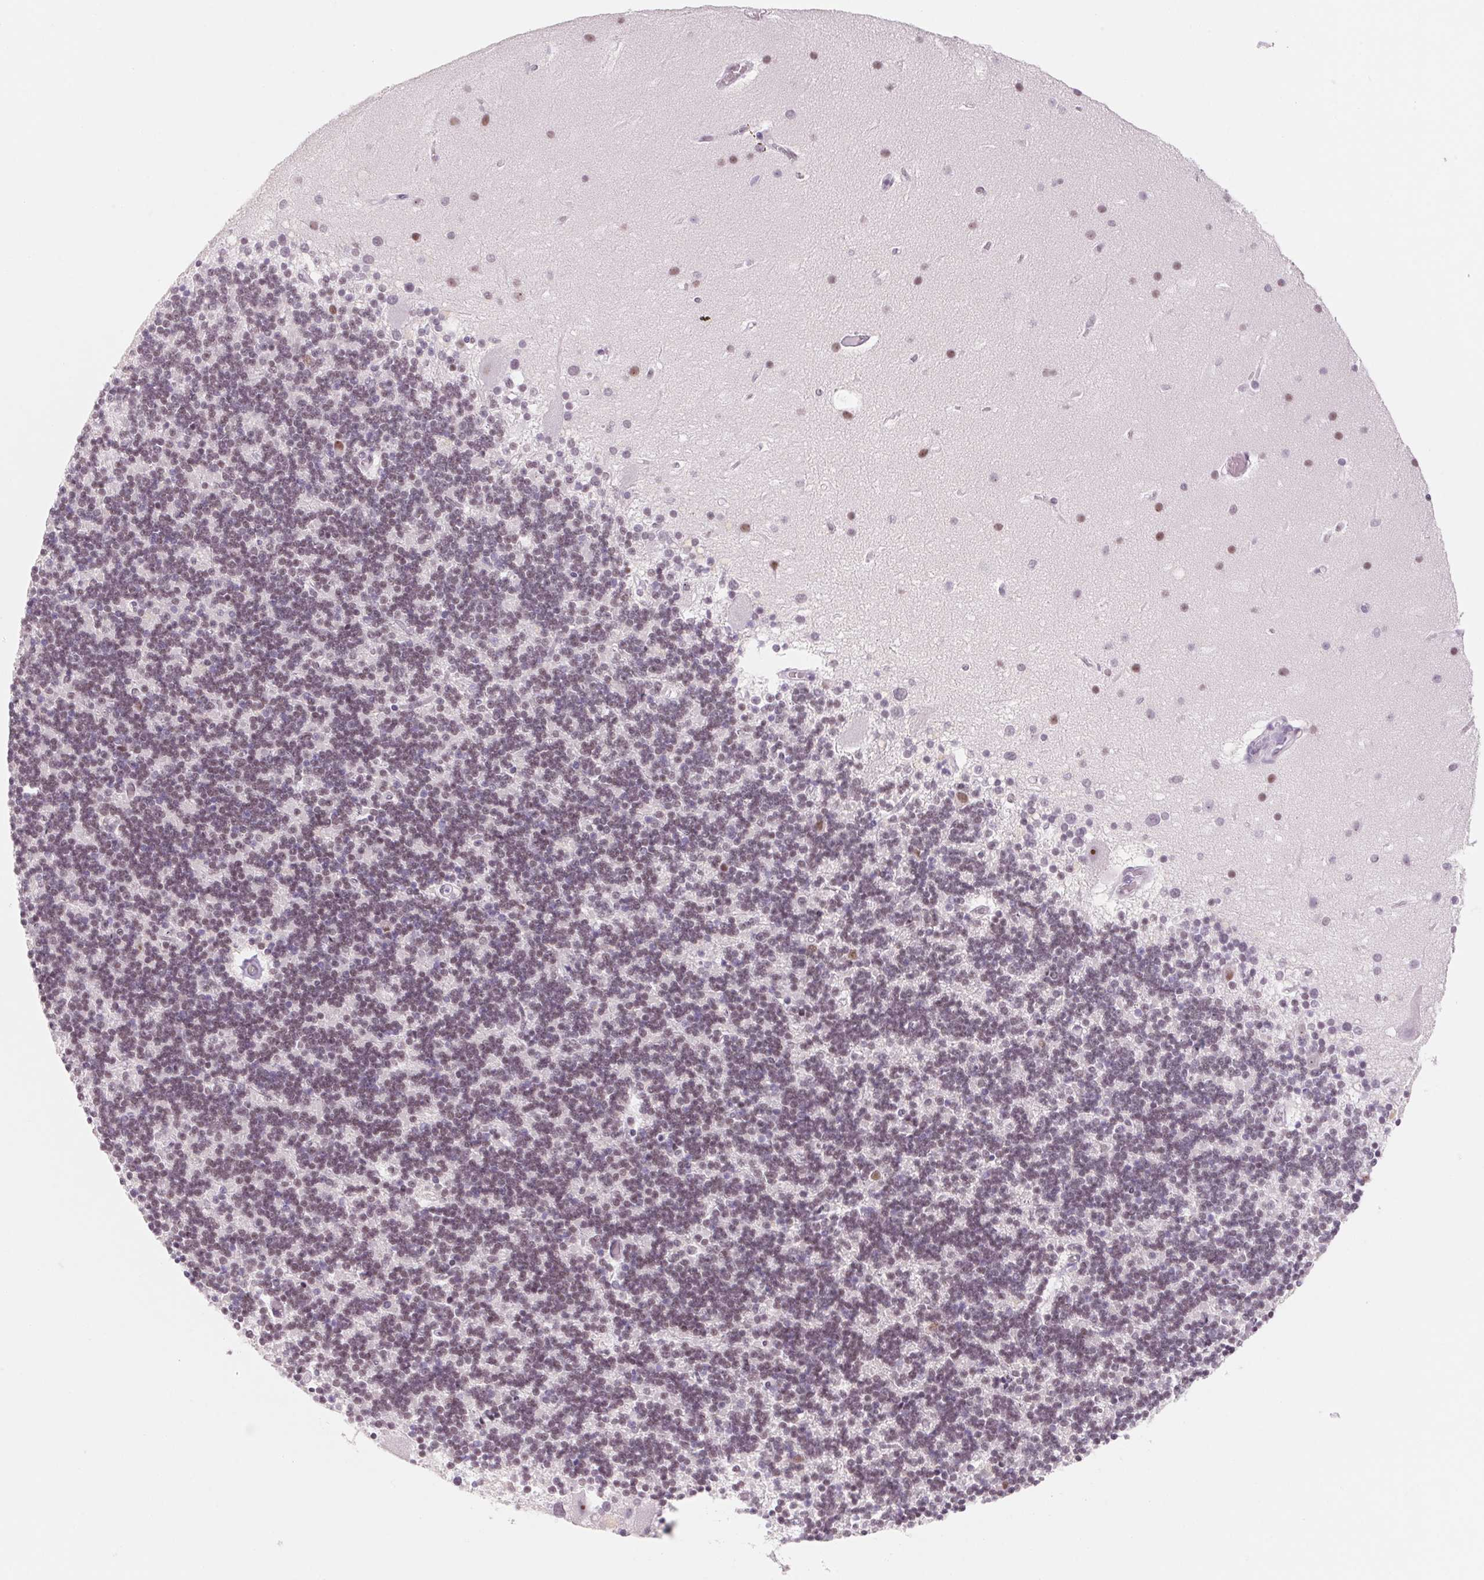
{"staining": {"intensity": "weak", "quantity": "25%-75%", "location": "nuclear"}, "tissue": "cerebellum", "cell_type": "Cells in granular layer", "image_type": "normal", "snomed": [{"axis": "morphology", "description": "Normal tissue, NOS"}, {"axis": "topography", "description": "Cerebellum"}], "caption": "High-magnification brightfield microscopy of normal cerebellum stained with DAB (brown) and counterstained with hematoxylin (blue). cells in granular layer exhibit weak nuclear positivity is seen in about25%-75% of cells.", "gene": "ZIC4", "patient": {"sex": "male", "age": 70}}